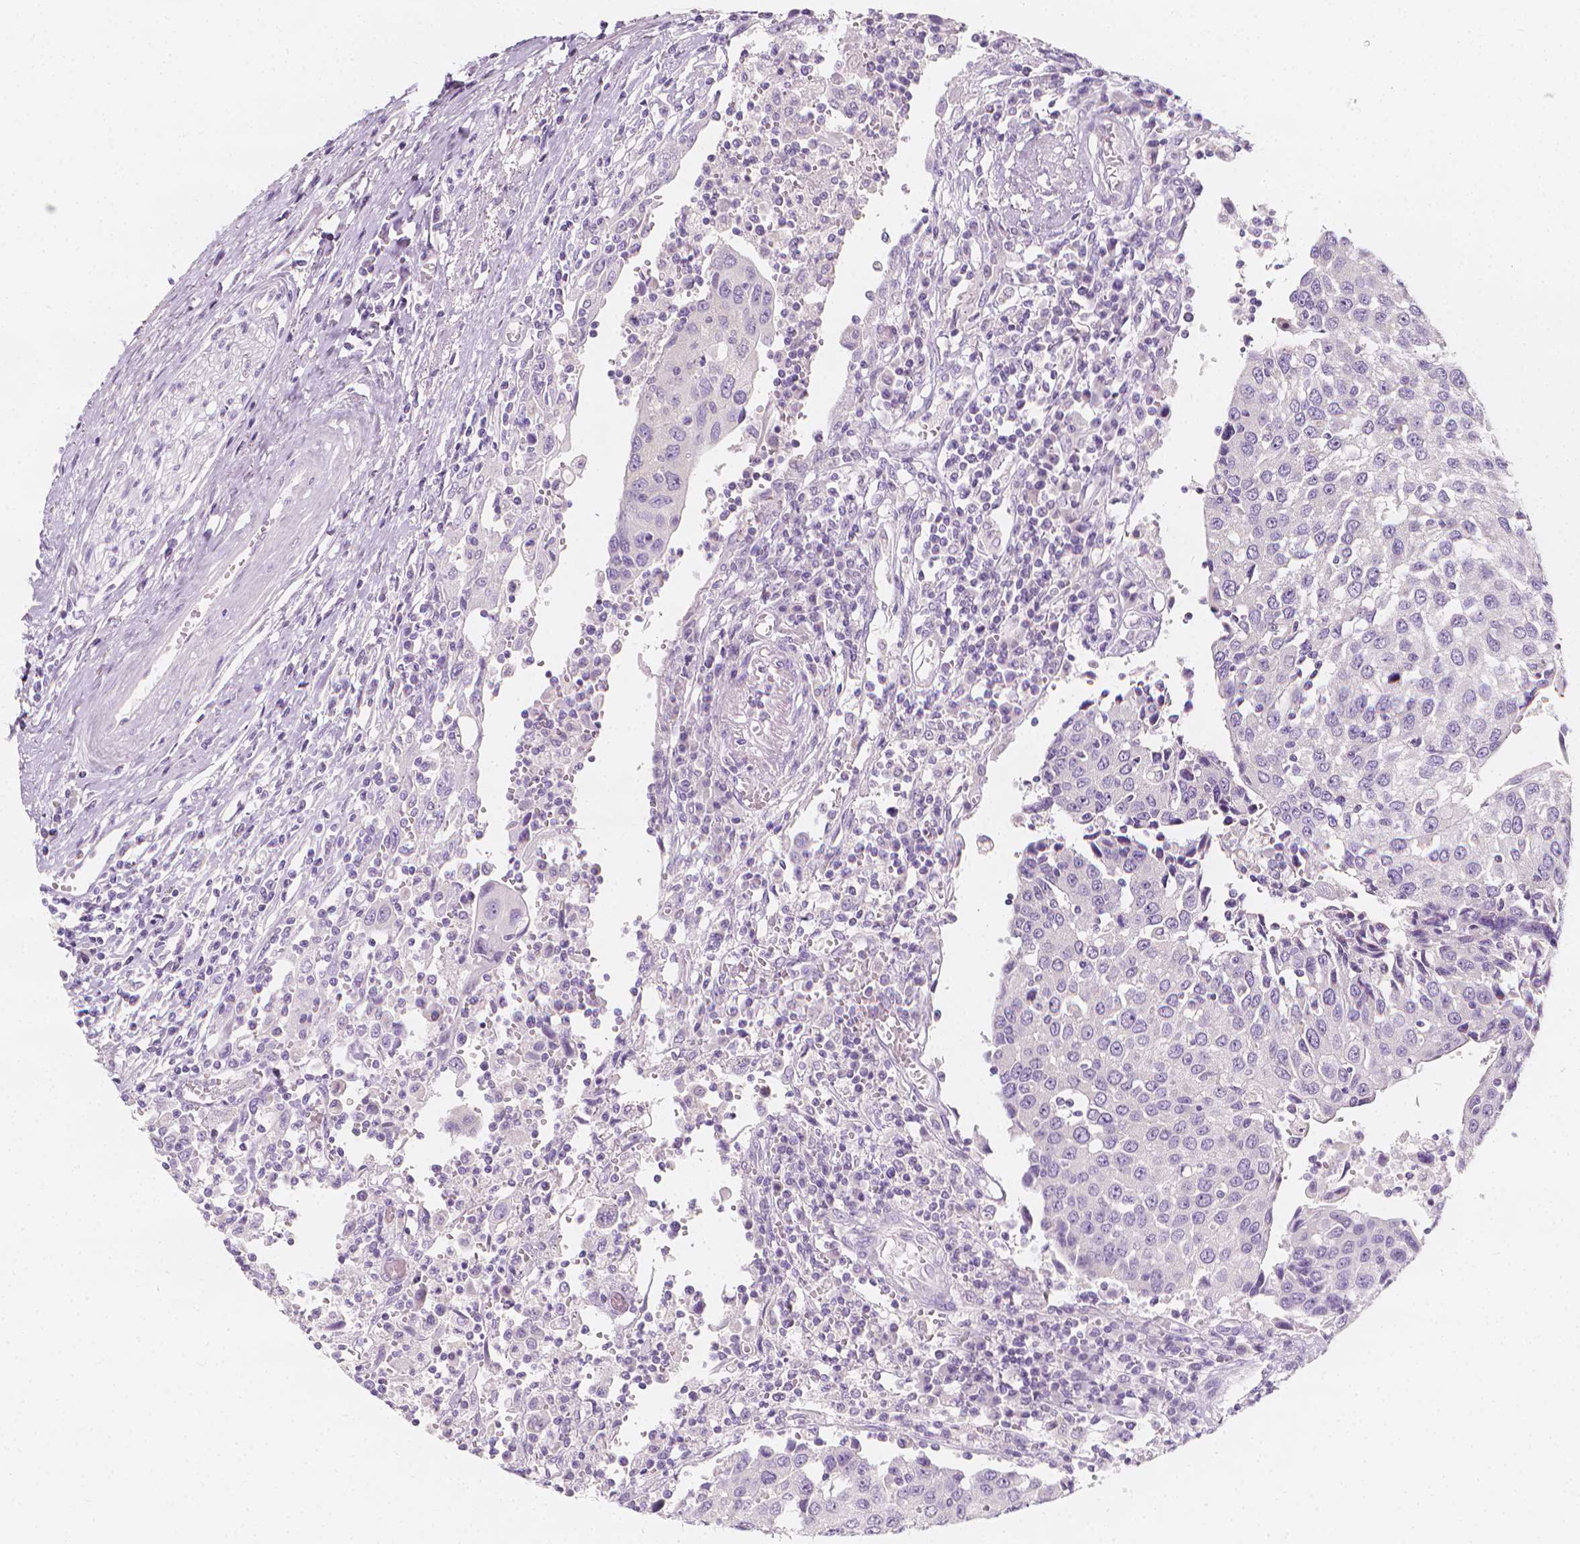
{"staining": {"intensity": "negative", "quantity": "none", "location": "none"}, "tissue": "urothelial cancer", "cell_type": "Tumor cells", "image_type": "cancer", "snomed": [{"axis": "morphology", "description": "Urothelial carcinoma, High grade"}, {"axis": "topography", "description": "Urinary bladder"}], "caption": "Urothelial carcinoma (high-grade) was stained to show a protein in brown. There is no significant expression in tumor cells. Brightfield microscopy of immunohistochemistry stained with DAB (3,3'-diaminobenzidine) (brown) and hematoxylin (blue), captured at high magnification.", "gene": "RBFOX1", "patient": {"sex": "female", "age": 85}}